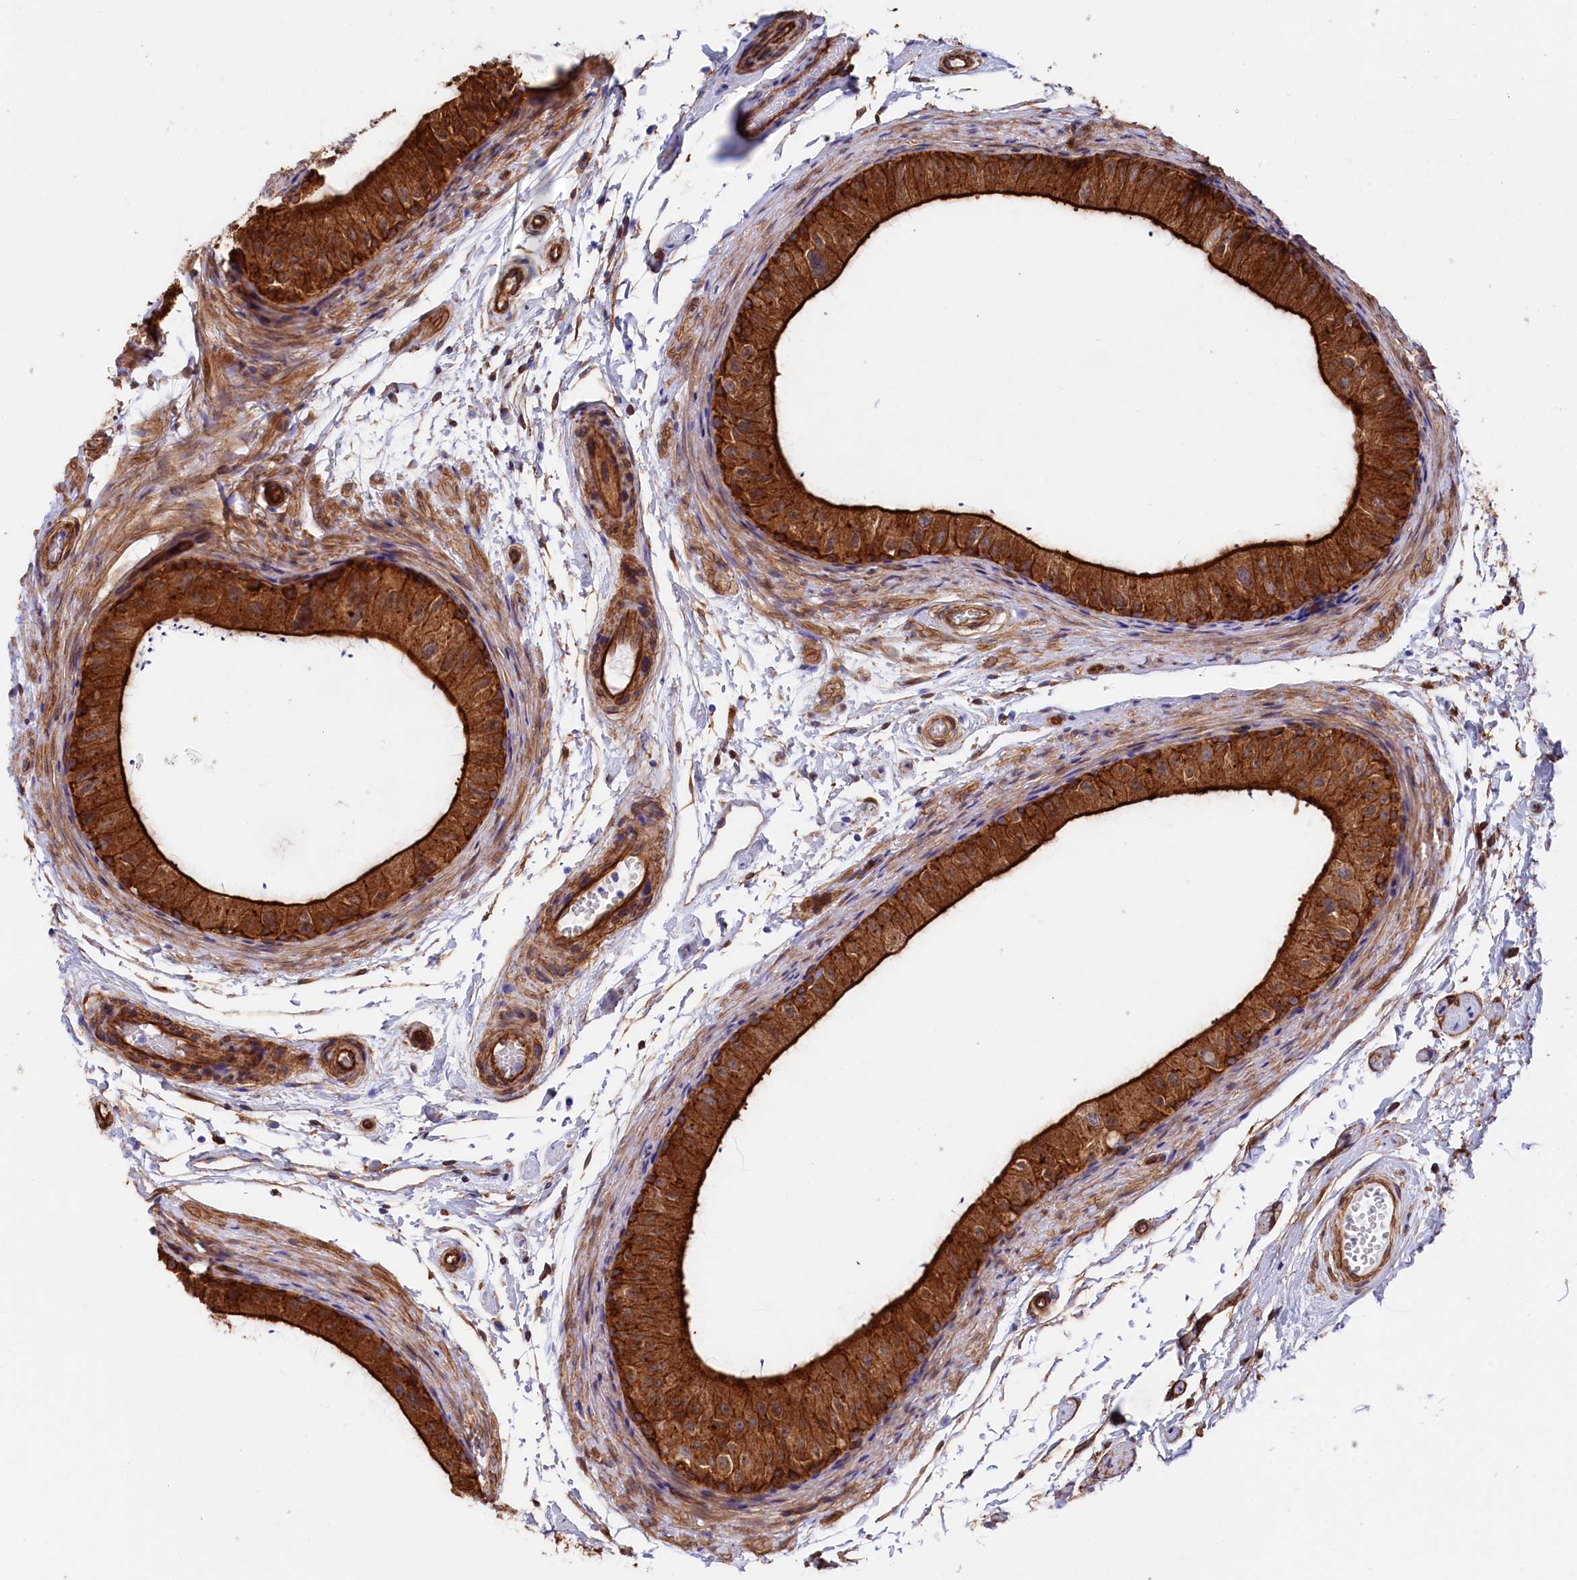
{"staining": {"intensity": "strong", "quantity": ">75%", "location": "cytoplasmic/membranous"}, "tissue": "epididymis", "cell_type": "Glandular cells", "image_type": "normal", "snomed": [{"axis": "morphology", "description": "Normal tissue, NOS"}, {"axis": "topography", "description": "Epididymis"}], "caption": "Immunohistochemistry (IHC) of benign human epididymis shows high levels of strong cytoplasmic/membranous expression in approximately >75% of glandular cells. The protein is stained brown, and the nuclei are stained in blue (DAB IHC with brightfield microscopy, high magnification).", "gene": "TNKS1BP1", "patient": {"sex": "male", "age": 50}}